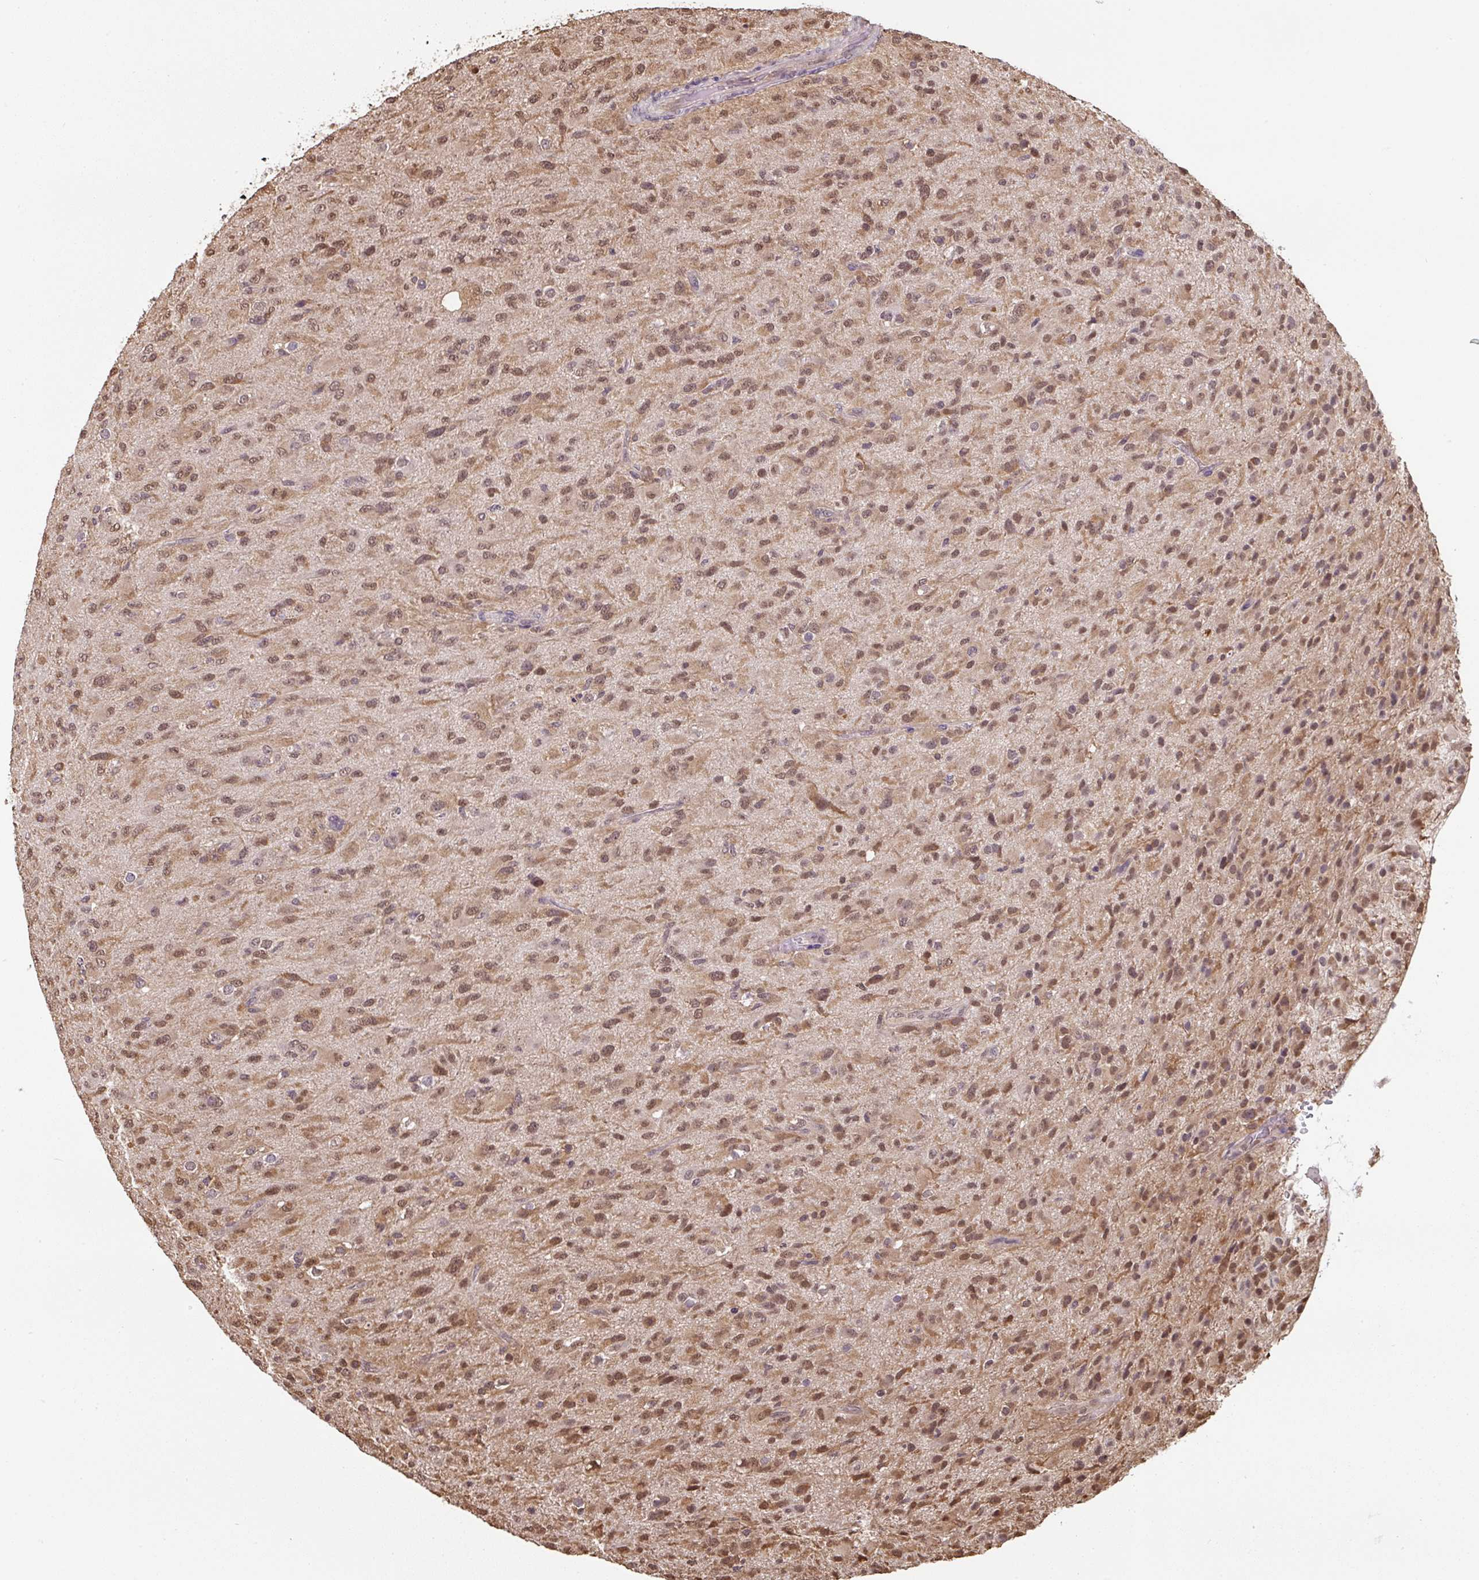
{"staining": {"intensity": "moderate", "quantity": ">75%", "location": "nuclear"}, "tissue": "glioma", "cell_type": "Tumor cells", "image_type": "cancer", "snomed": [{"axis": "morphology", "description": "Glioma, malignant, Low grade"}, {"axis": "topography", "description": "Brain"}], "caption": "Protein expression analysis of glioma demonstrates moderate nuclear staining in approximately >75% of tumor cells.", "gene": "ST13", "patient": {"sex": "male", "age": 65}}